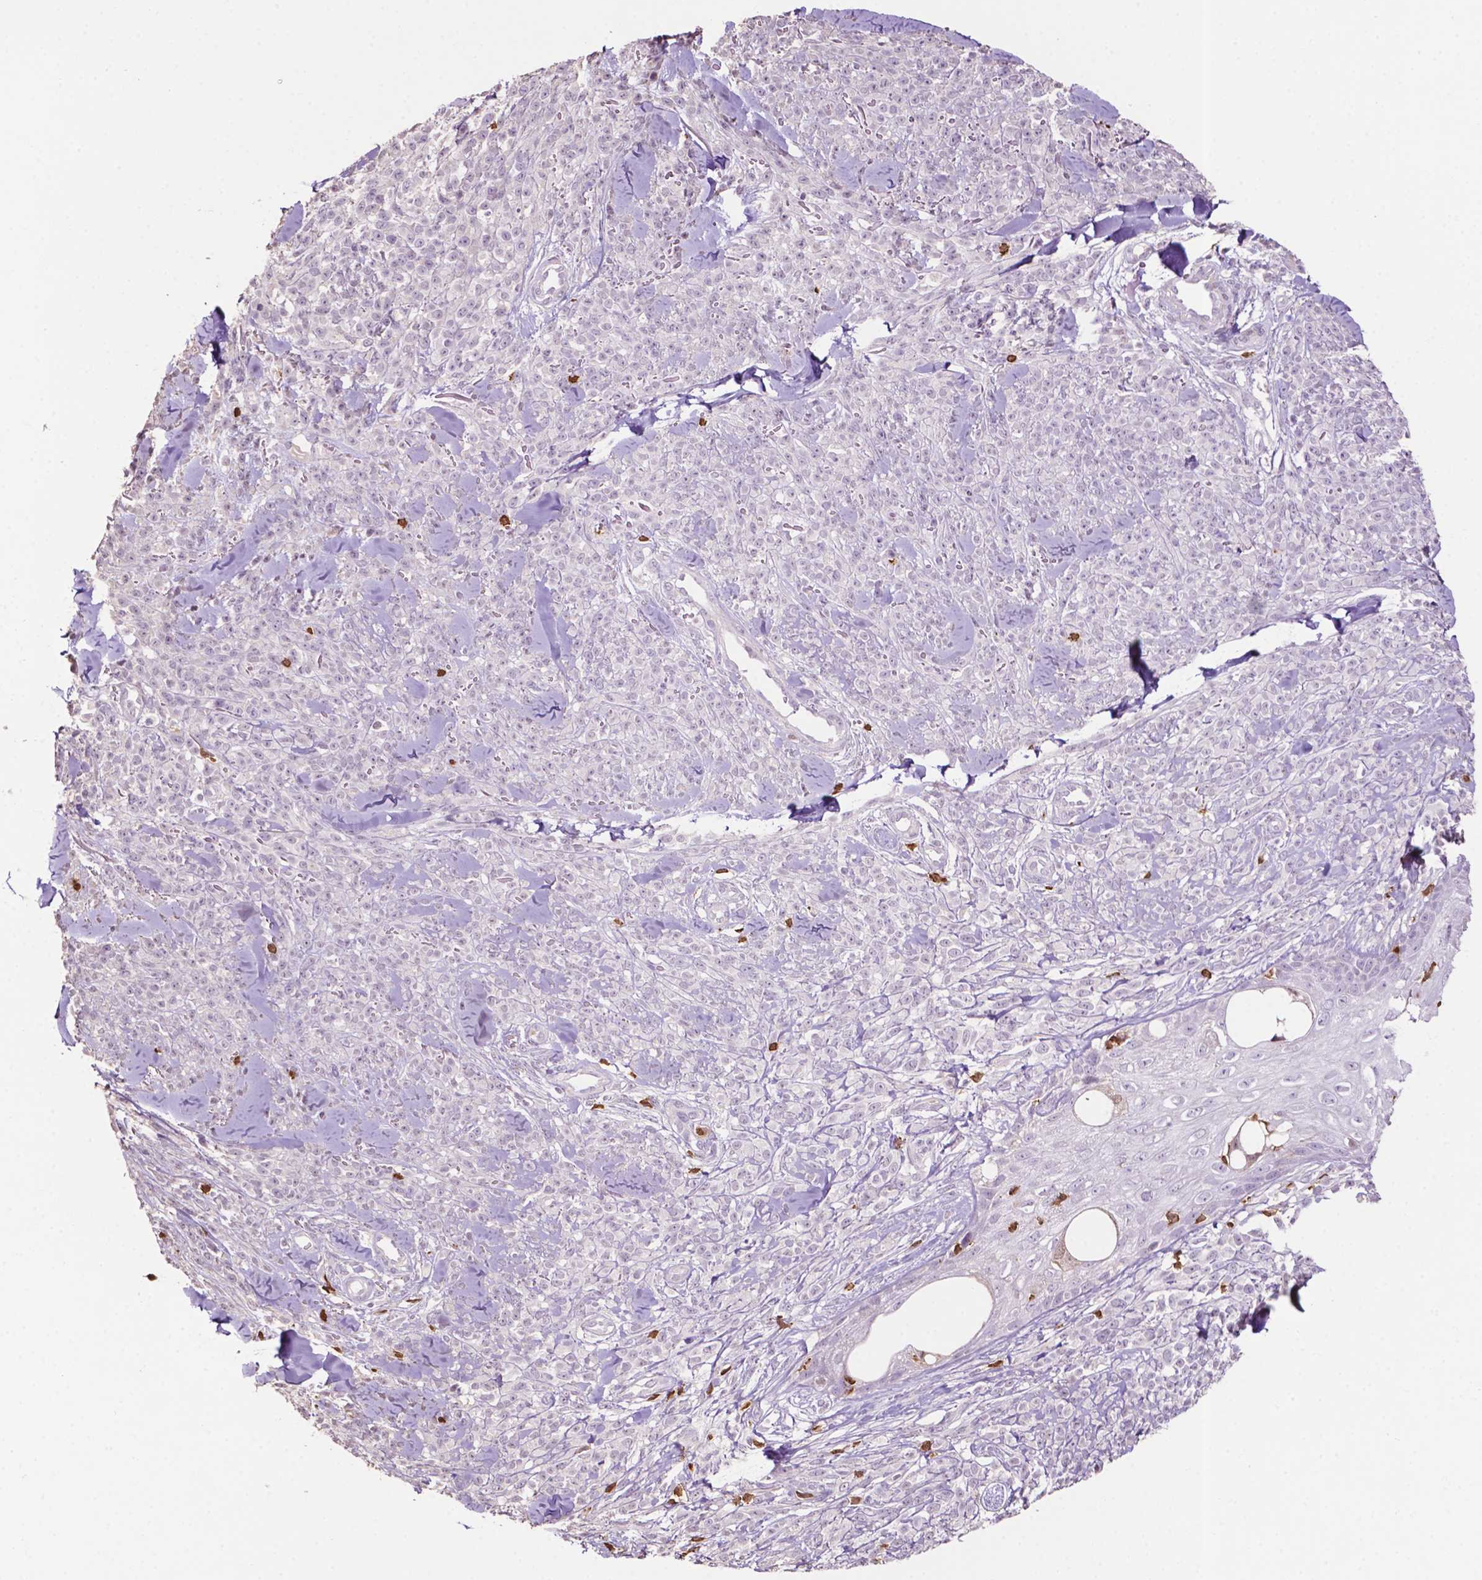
{"staining": {"intensity": "negative", "quantity": "none", "location": "none"}, "tissue": "melanoma", "cell_type": "Tumor cells", "image_type": "cancer", "snomed": [{"axis": "morphology", "description": "Malignant melanoma, NOS"}, {"axis": "topography", "description": "Skin"}, {"axis": "topography", "description": "Skin of trunk"}], "caption": "Malignant melanoma was stained to show a protein in brown. There is no significant expression in tumor cells.", "gene": "TBC1D10C", "patient": {"sex": "male", "age": 74}}